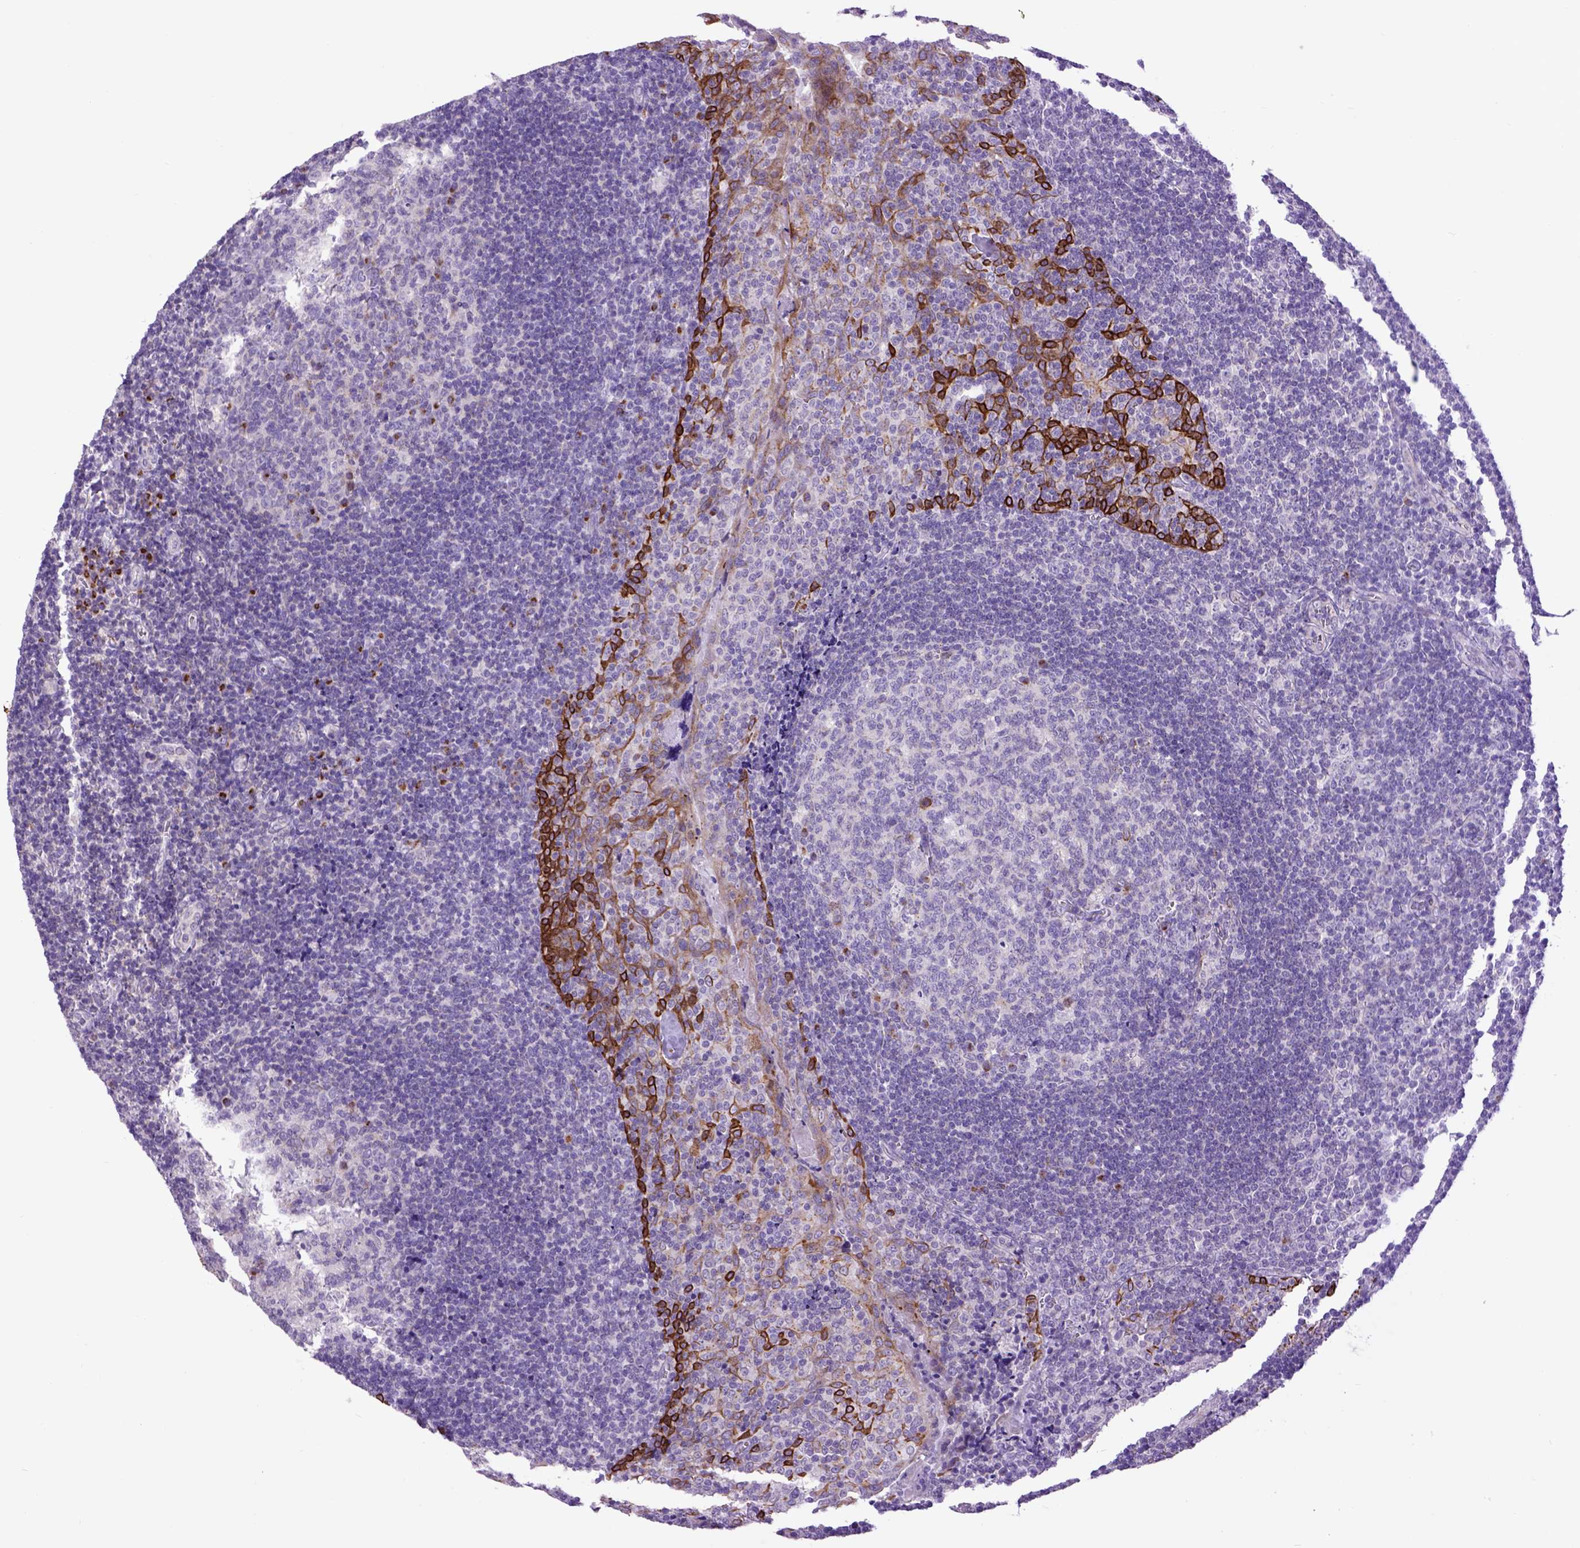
{"staining": {"intensity": "negative", "quantity": "none", "location": "none"}, "tissue": "tonsil", "cell_type": "Germinal center cells", "image_type": "normal", "snomed": [{"axis": "morphology", "description": "Normal tissue, NOS"}, {"axis": "morphology", "description": "Inflammation, NOS"}, {"axis": "topography", "description": "Tonsil"}], "caption": "Immunohistochemistry image of unremarkable tonsil: tonsil stained with DAB (3,3'-diaminobenzidine) demonstrates no significant protein staining in germinal center cells. (DAB IHC, high magnification).", "gene": "RAB25", "patient": {"sex": "female", "age": 31}}